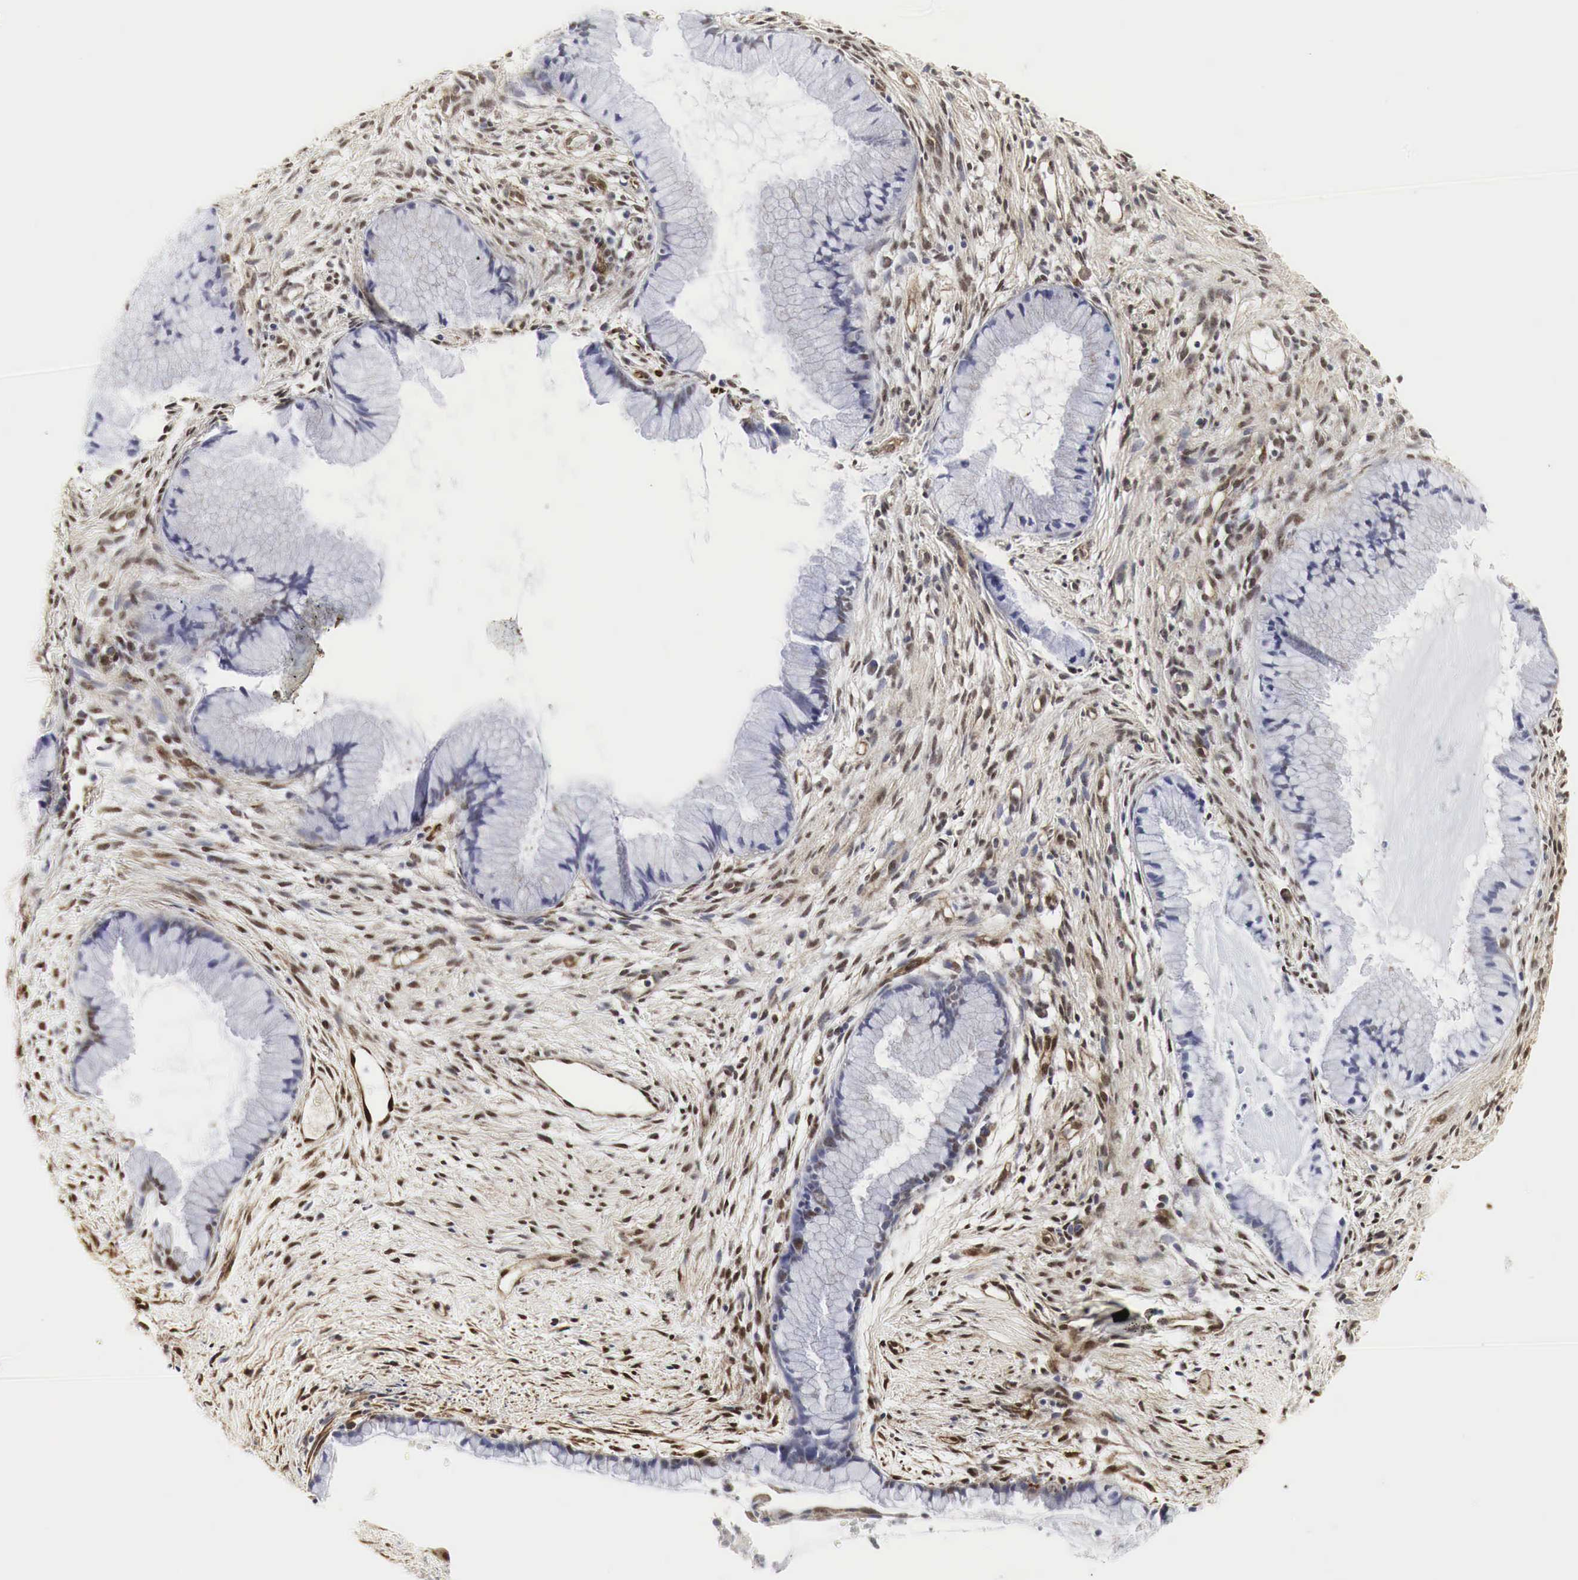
{"staining": {"intensity": "negative", "quantity": "none", "location": "none"}, "tissue": "cervix", "cell_type": "Glandular cells", "image_type": "normal", "snomed": [{"axis": "morphology", "description": "Normal tissue, NOS"}, {"axis": "topography", "description": "Cervix"}], "caption": "High power microscopy photomicrograph of an immunohistochemistry (IHC) photomicrograph of benign cervix, revealing no significant staining in glandular cells. (DAB IHC with hematoxylin counter stain).", "gene": "SPIN1", "patient": {"sex": "female", "age": 82}}